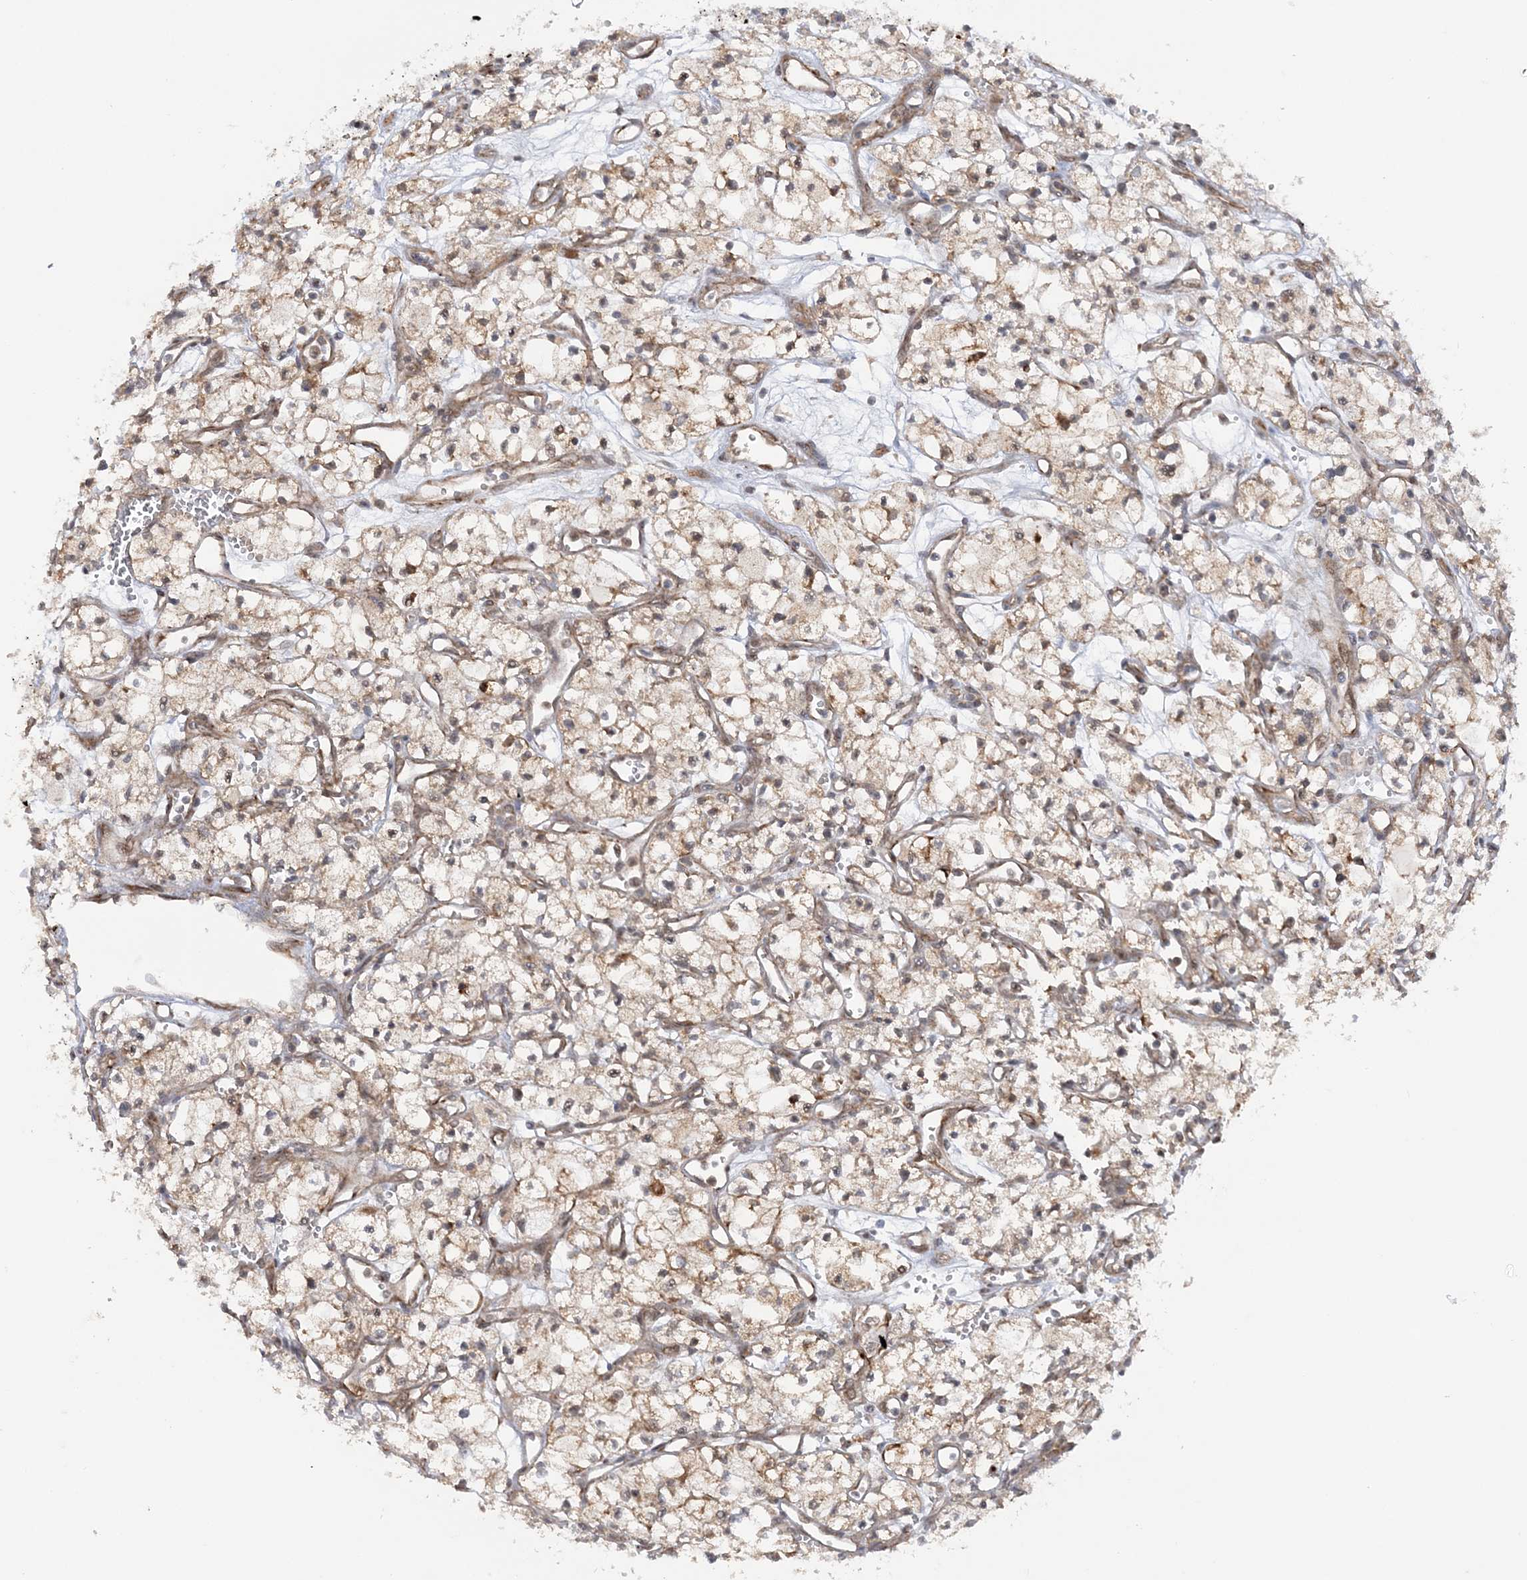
{"staining": {"intensity": "moderate", "quantity": ">75%", "location": "cytoplasmic/membranous"}, "tissue": "renal cancer", "cell_type": "Tumor cells", "image_type": "cancer", "snomed": [{"axis": "morphology", "description": "Adenocarcinoma, NOS"}, {"axis": "topography", "description": "Kidney"}], "caption": "Protein staining of renal cancer tissue shows moderate cytoplasmic/membranous staining in about >75% of tumor cells.", "gene": "MRPL47", "patient": {"sex": "male", "age": 59}}